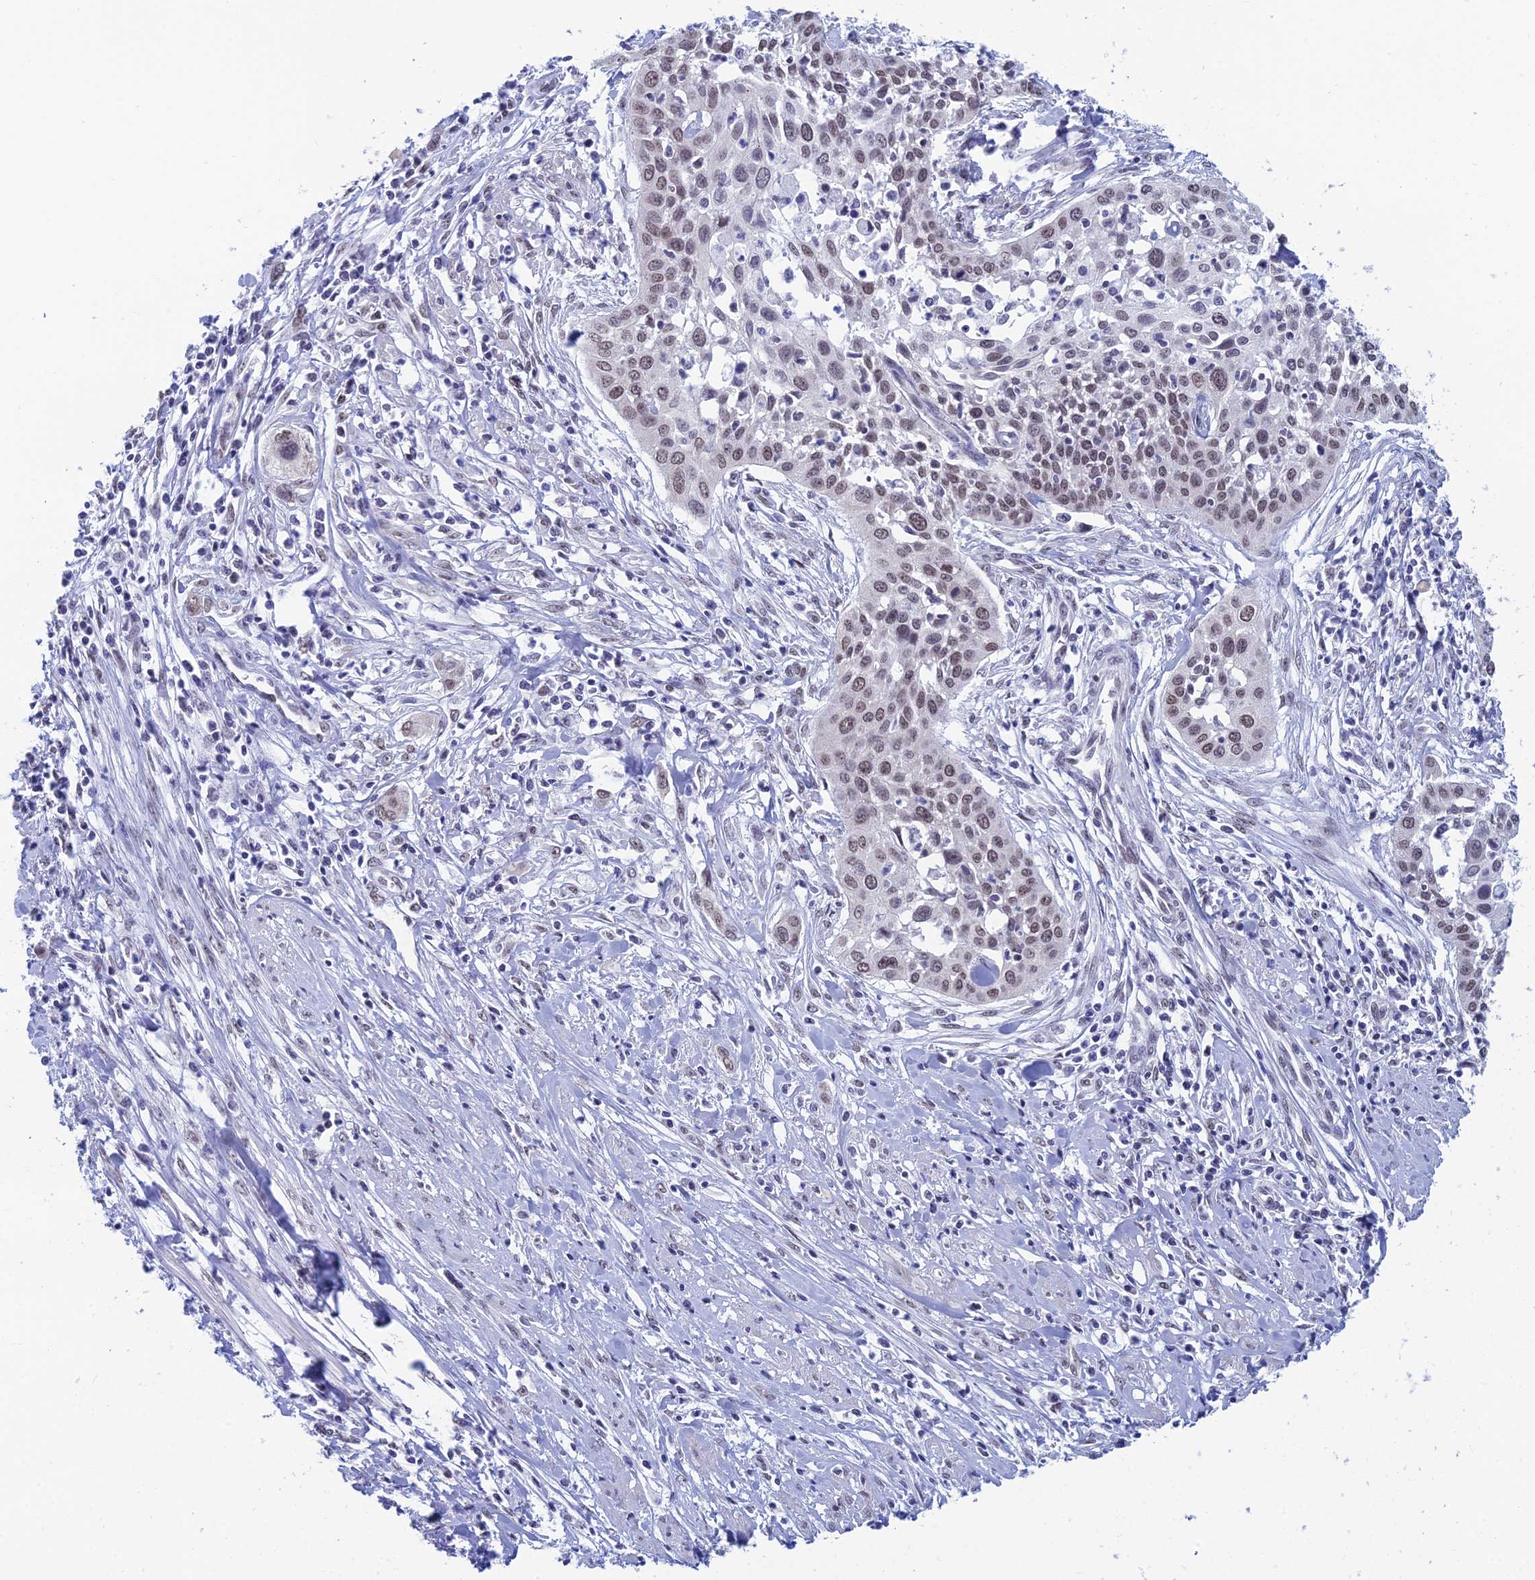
{"staining": {"intensity": "moderate", "quantity": "25%-75%", "location": "nuclear"}, "tissue": "cervical cancer", "cell_type": "Tumor cells", "image_type": "cancer", "snomed": [{"axis": "morphology", "description": "Squamous cell carcinoma, NOS"}, {"axis": "topography", "description": "Cervix"}], "caption": "Protein analysis of cervical cancer tissue shows moderate nuclear staining in about 25%-75% of tumor cells.", "gene": "NABP2", "patient": {"sex": "female", "age": 34}}